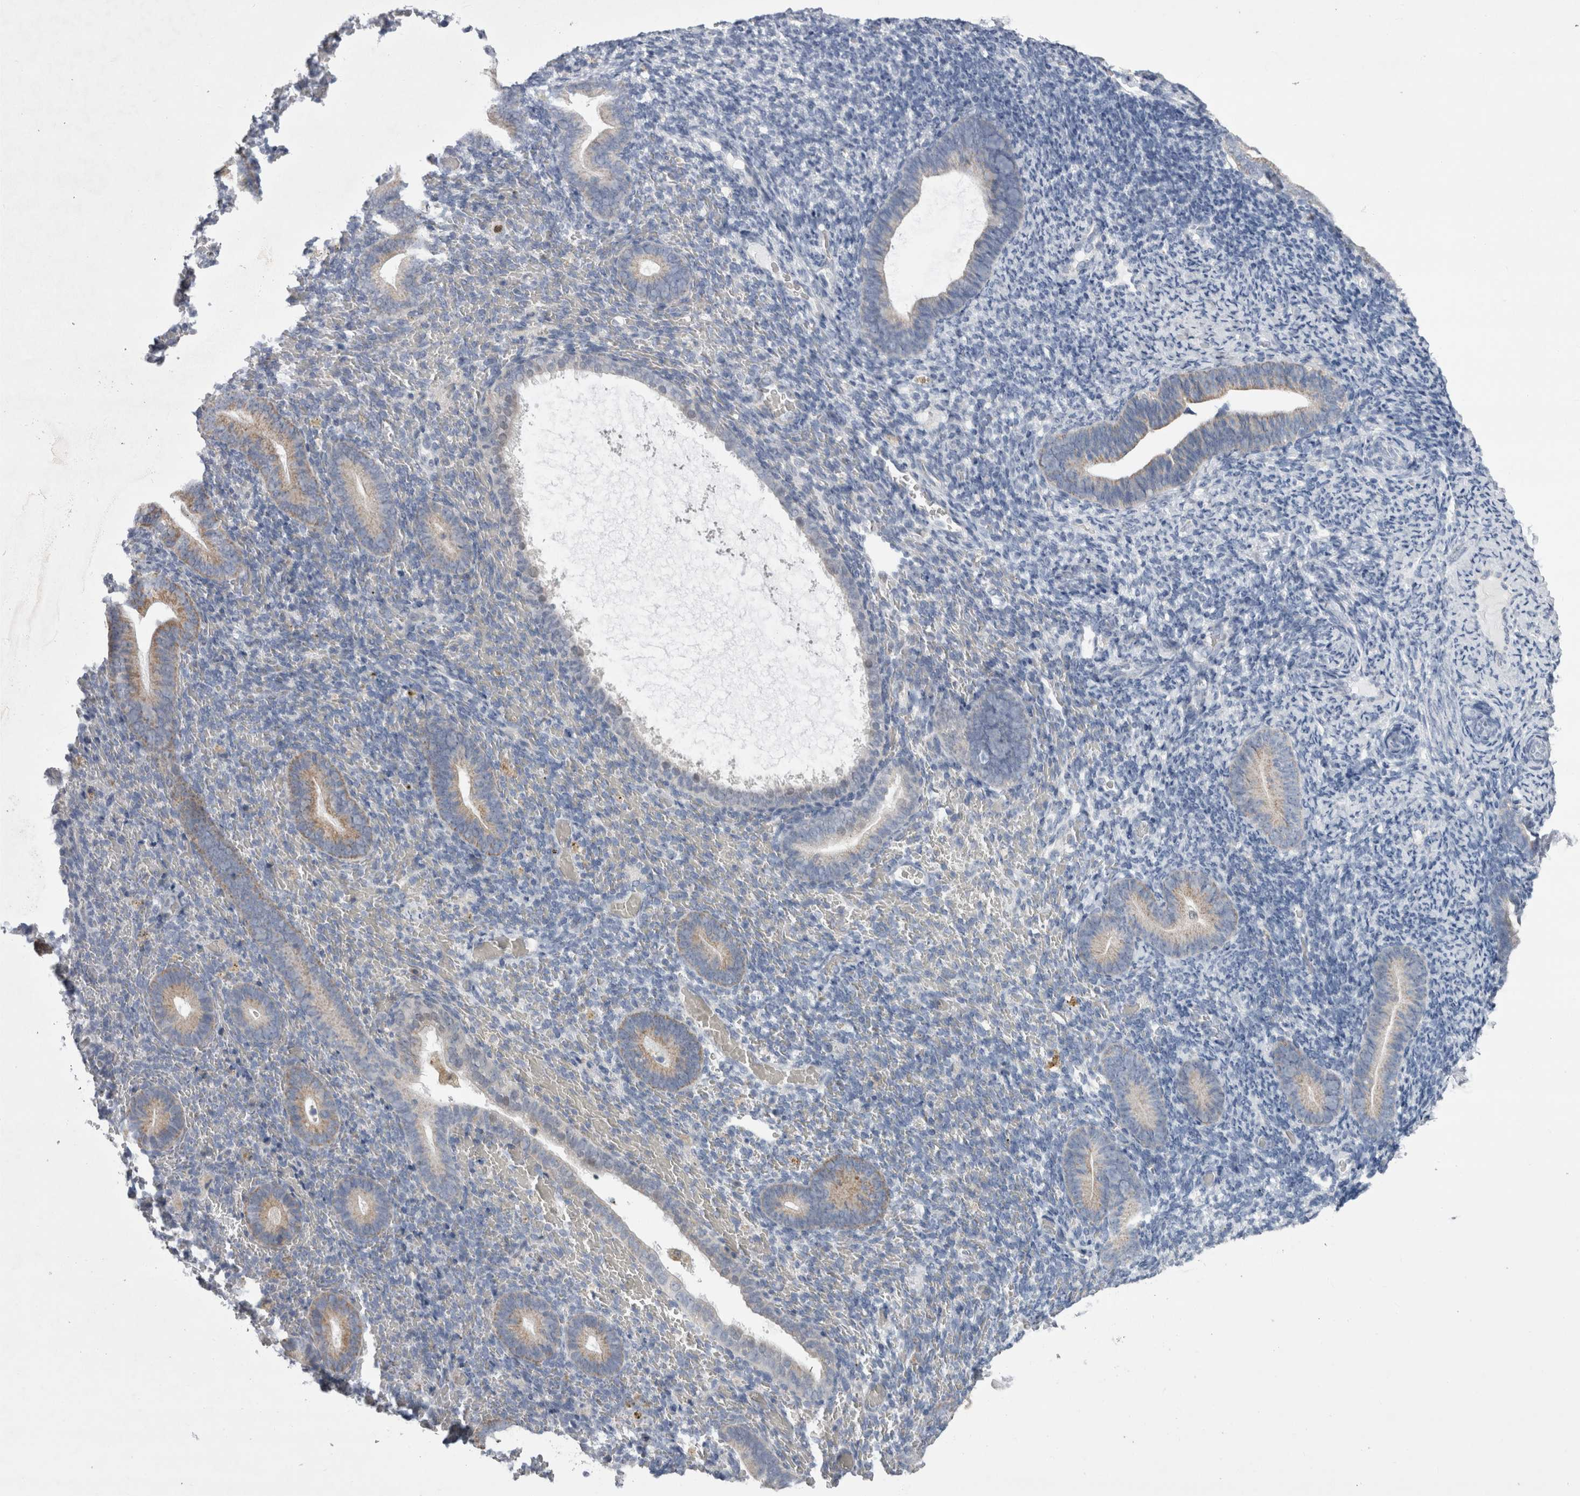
{"staining": {"intensity": "negative", "quantity": "none", "location": "none"}, "tissue": "endometrium", "cell_type": "Cells in endometrial stroma", "image_type": "normal", "snomed": [{"axis": "morphology", "description": "Normal tissue, NOS"}, {"axis": "topography", "description": "Endometrium"}], "caption": "Cells in endometrial stroma show no significant protein staining in unremarkable endometrium. (IHC, brightfield microscopy, high magnification).", "gene": "AGMAT", "patient": {"sex": "female", "age": 51}}